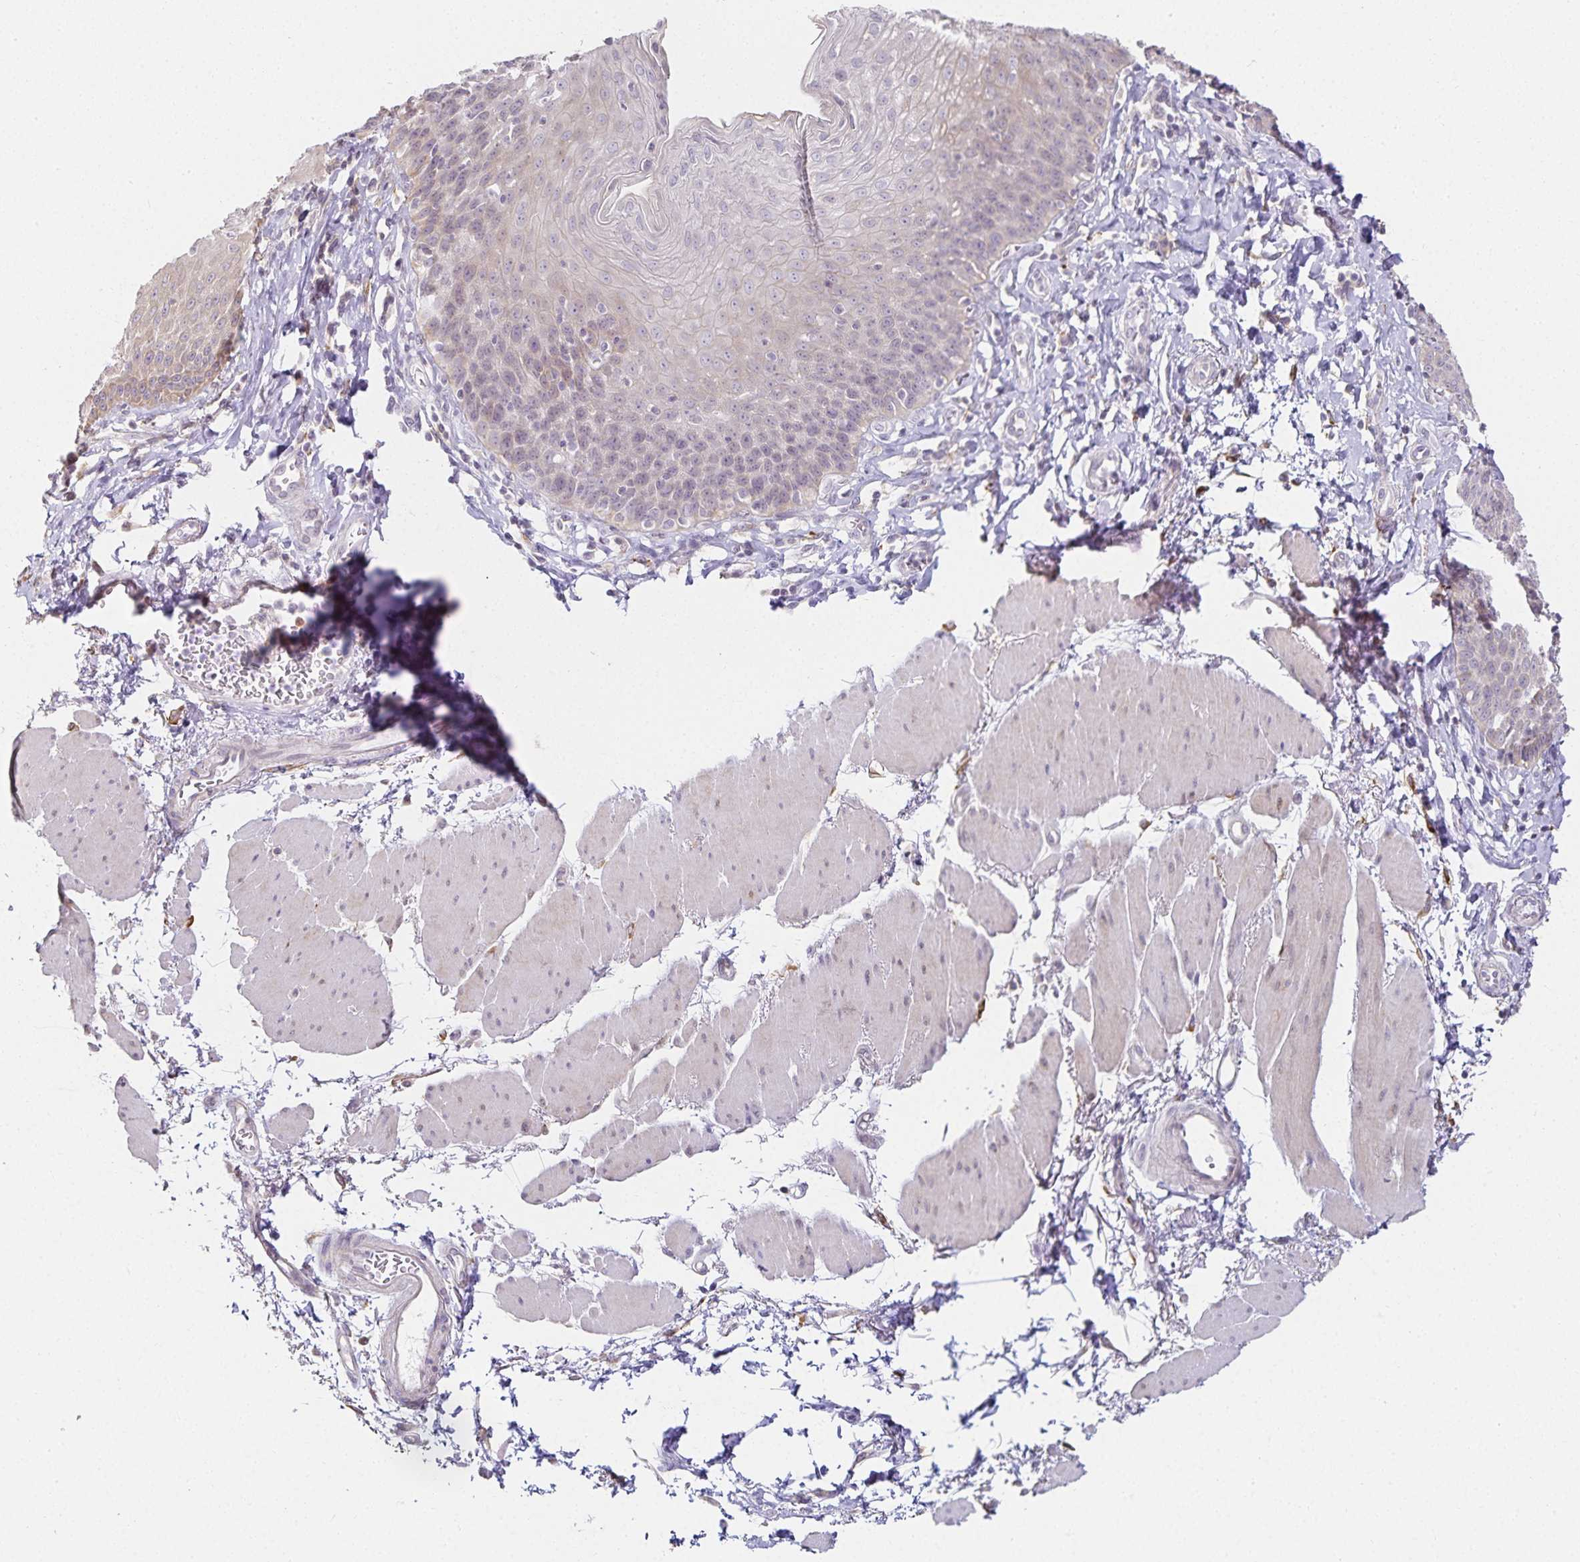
{"staining": {"intensity": "weak", "quantity": "<25%", "location": "cytoplasmic/membranous"}, "tissue": "esophagus", "cell_type": "Squamous epithelial cells", "image_type": "normal", "snomed": [{"axis": "morphology", "description": "Normal tissue, NOS"}, {"axis": "topography", "description": "Esophagus"}], "caption": "DAB (3,3'-diaminobenzidine) immunohistochemical staining of unremarkable human esophagus demonstrates no significant expression in squamous epithelial cells.", "gene": "GP2", "patient": {"sex": "female", "age": 81}}